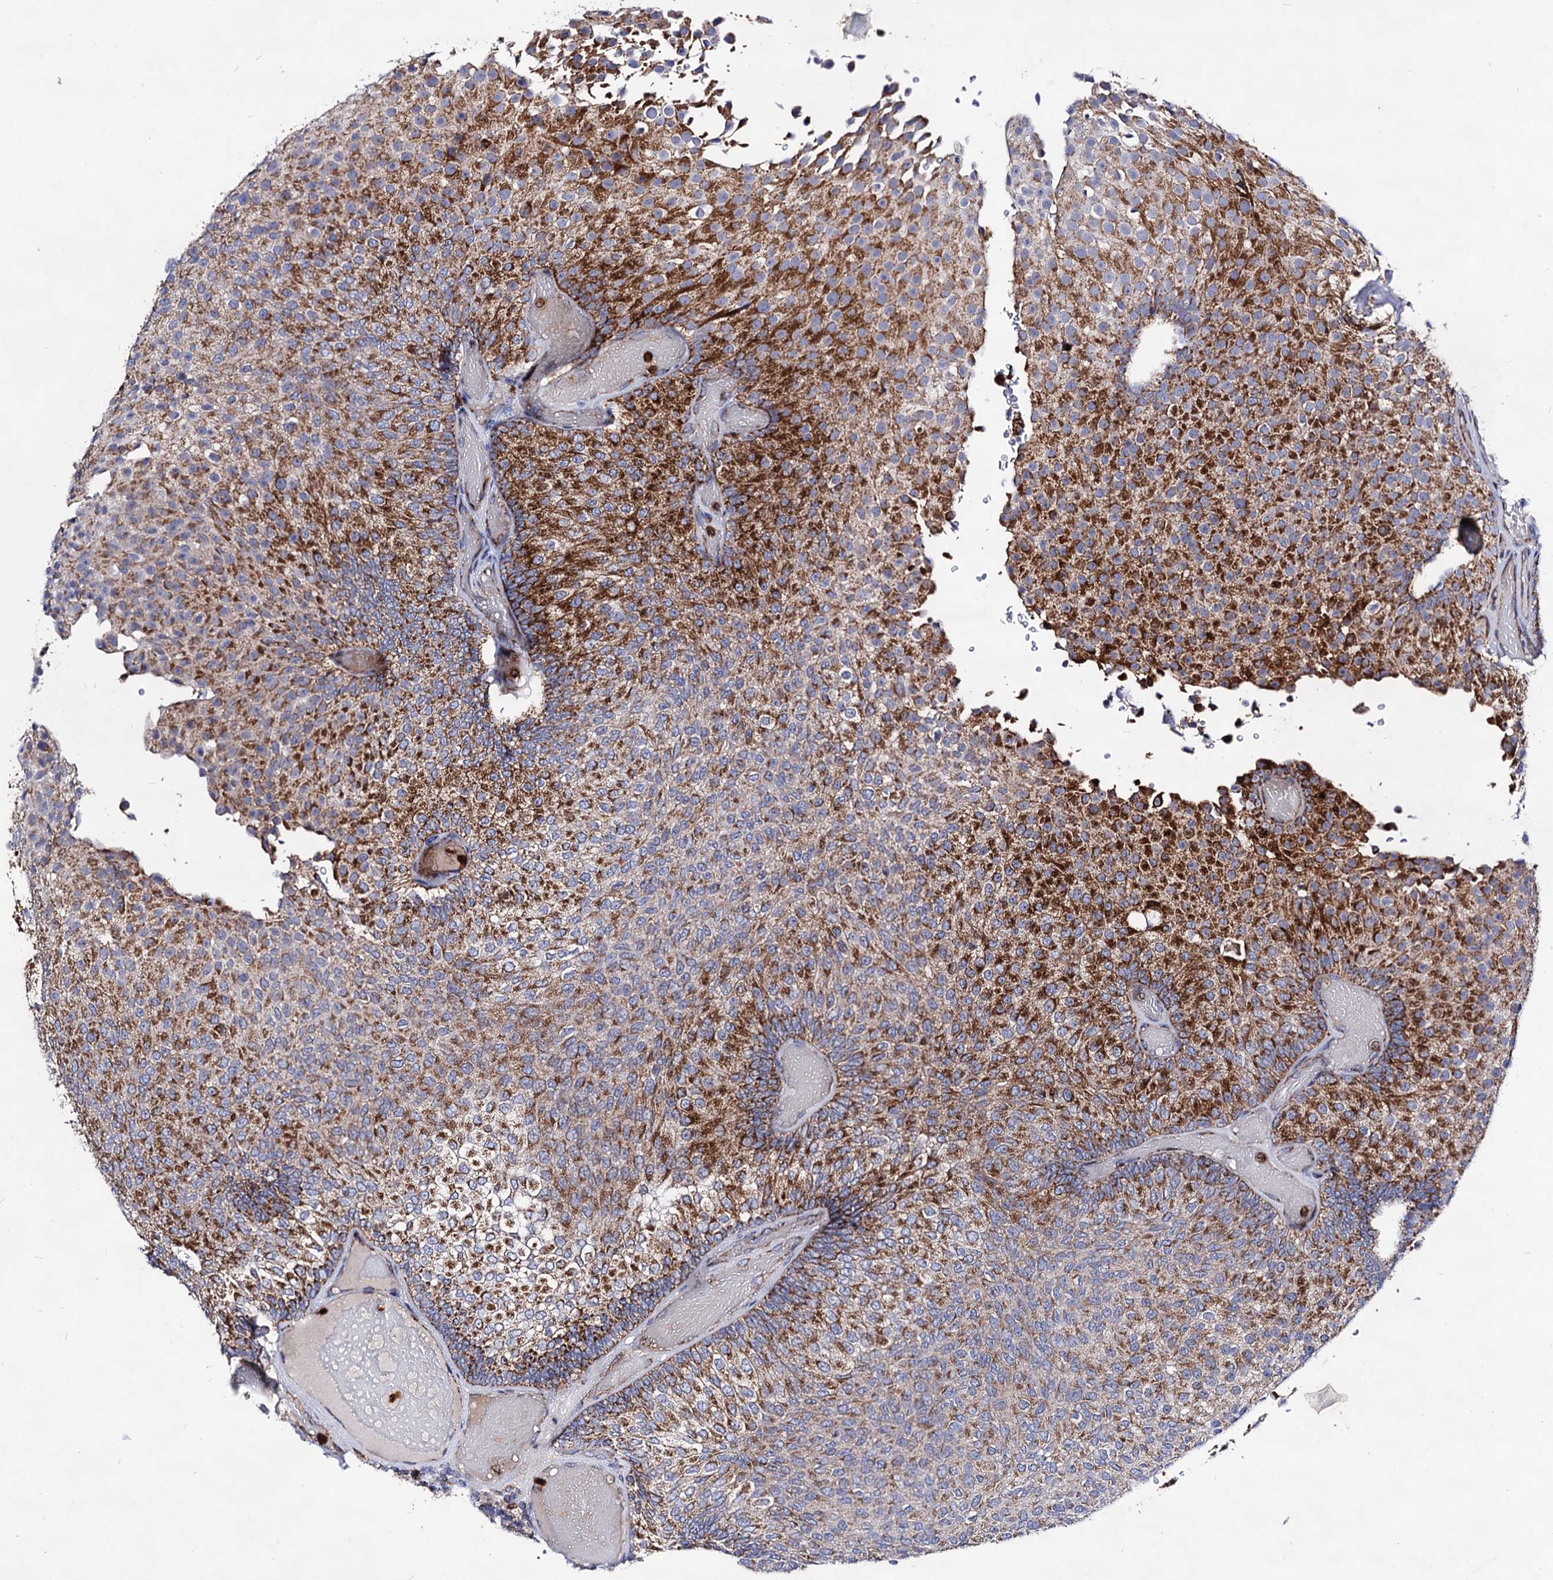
{"staining": {"intensity": "moderate", "quantity": "25%-75%", "location": "cytoplasmic/membranous"}, "tissue": "urothelial cancer", "cell_type": "Tumor cells", "image_type": "cancer", "snomed": [{"axis": "morphology", "description": "Urothelial carcinoma, Low grade"}, {"axis": "topography", "description": "Urinary bladder"}], "caption": "Urothelial carcinoma (low-grade) stained for a protein (brown) exhibits moderate cytoplasmic/membranous positive staining in approximately 25%-75% of tumor cells.", "gene": "ACAD9", "patient": {"sex": "male", "age": 78}}